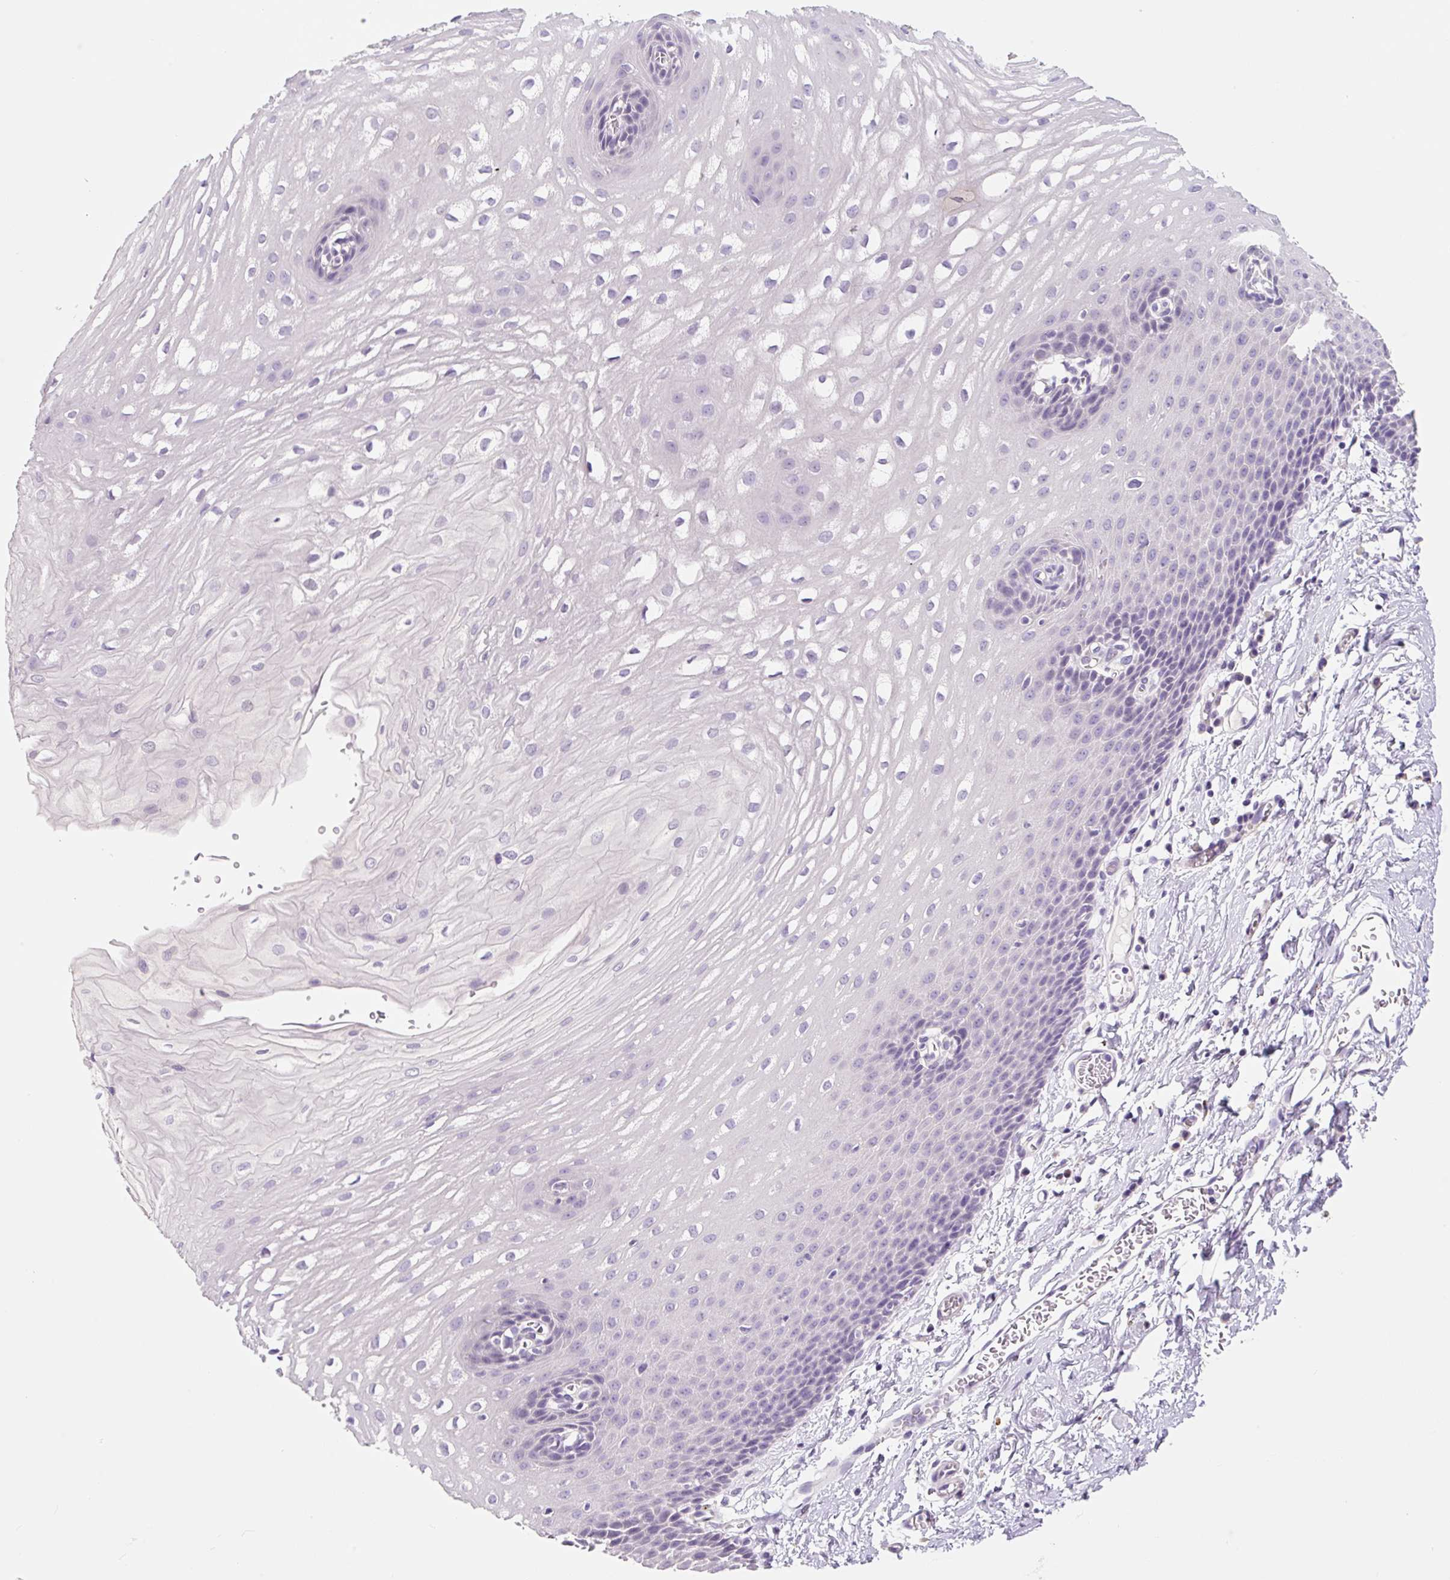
{"staining": {"intensity": "negative", "quantity": "none", "location": "none"}, "tissue": "esophagus", "cell_type": "Squamous epithelial cells", "image_type": "normal", "snomed": [{"axis": "morphology", "description": "Normal tissue, NOS"}, {"axis": "topography", "description": "Esophagus"}], "caption": "Photomicrograph shows no significant protein expression in squamous epithelial cells of unremarkable esophagus.", "gene": "SYP", "patient": {"sex": "male", "age": 70}}